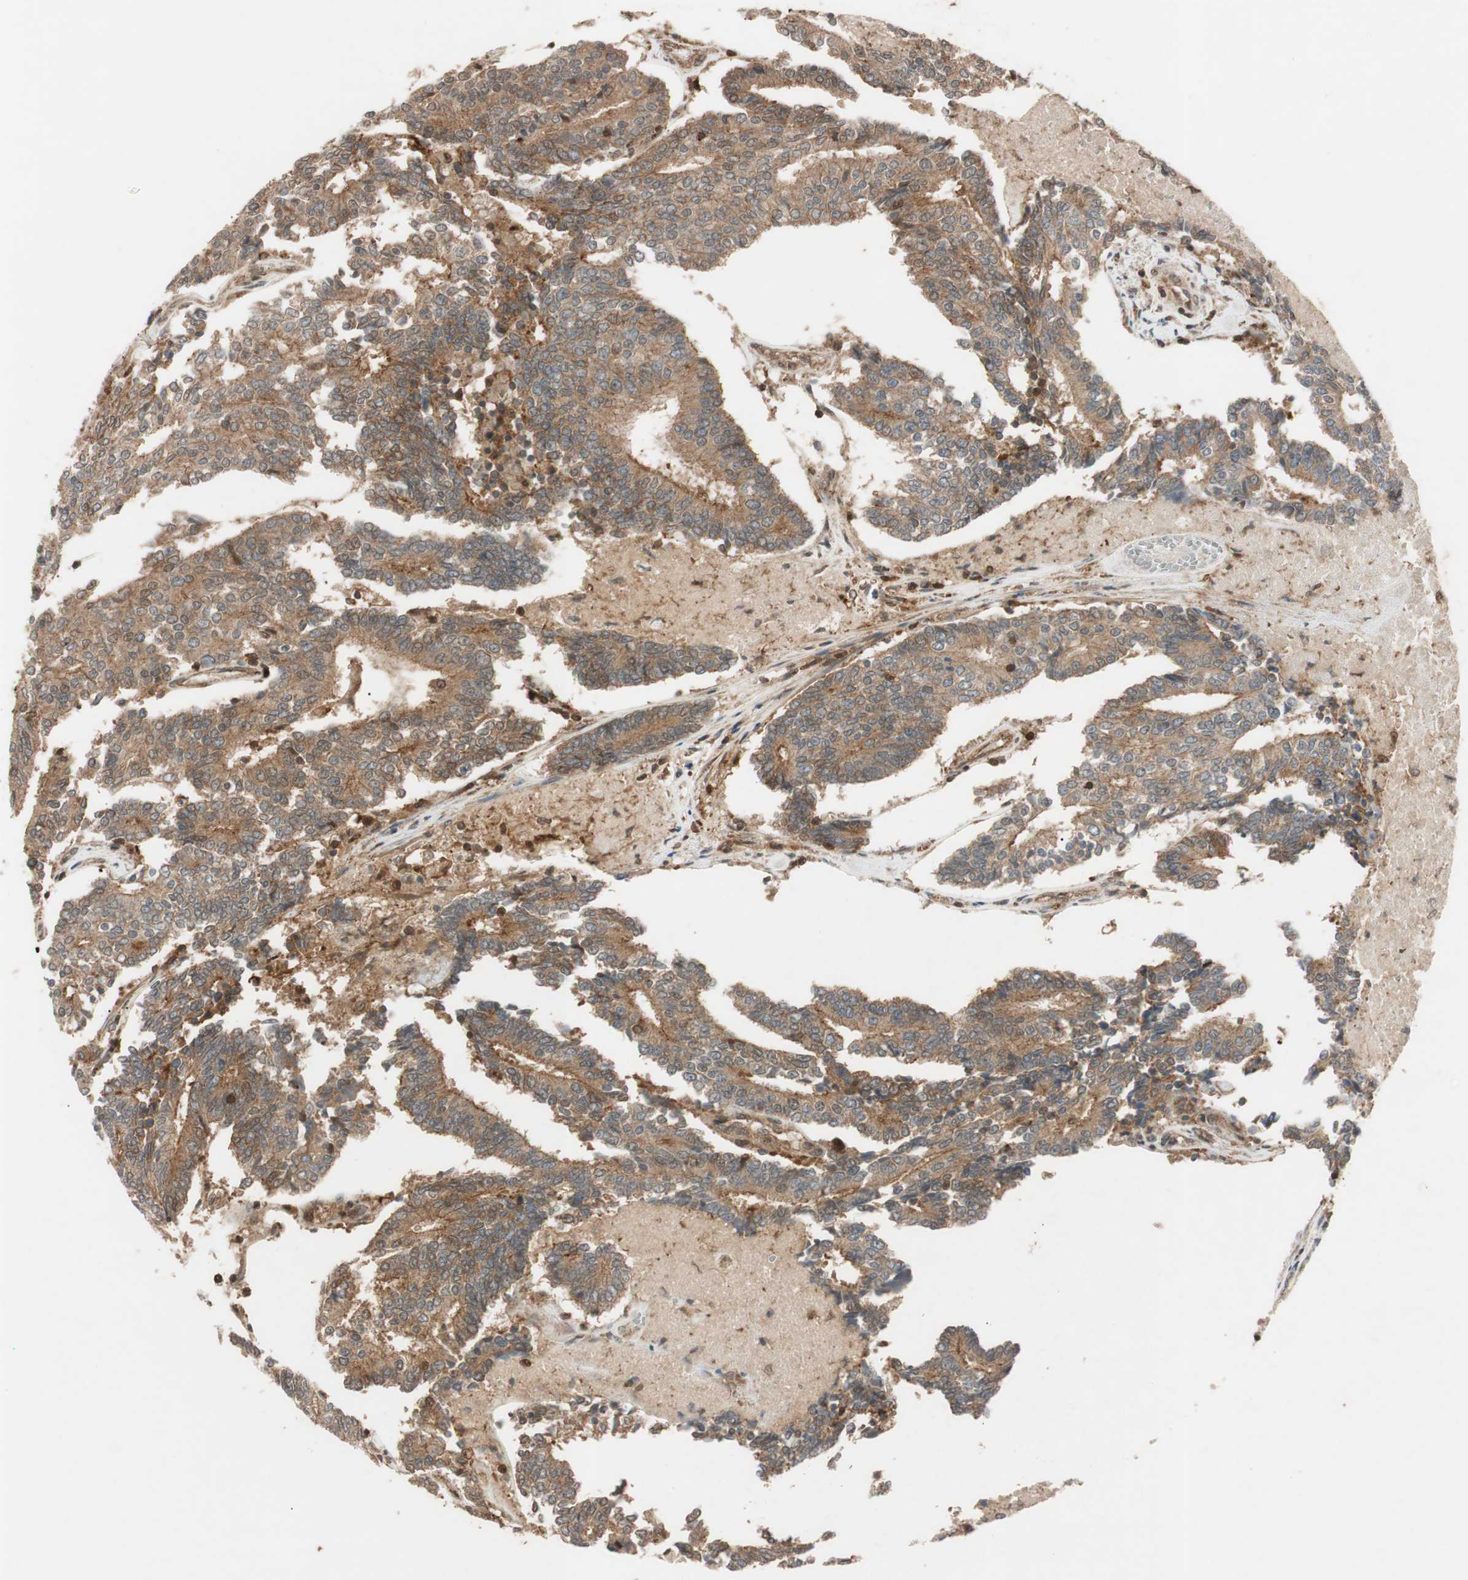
{"staining": {"intensity": "moderate", "quantity": ">75%", "location": "cytoplasmic/membranous"}, "tissue": "prostate cancer", "cell_type": "Tumor cells", "image_type": "cancer", "snomed": [{"axis": "morphology", "description": "Adenocarcinoma, High grade"}, {"axis": "topography", "description": "Prostate"}], "caption": "Prostate cancer stained with DAB (3,3'-diaminobenzidine) IHC shows medium levels of moderate cytoplasmic/membranous expression in approximately >75% of tumor cells. (DAB IHC, brown staining for protein, blue staining for nuclei).", "gene": "EPHA8", "patient": {"sex": "male", "age": 55}}